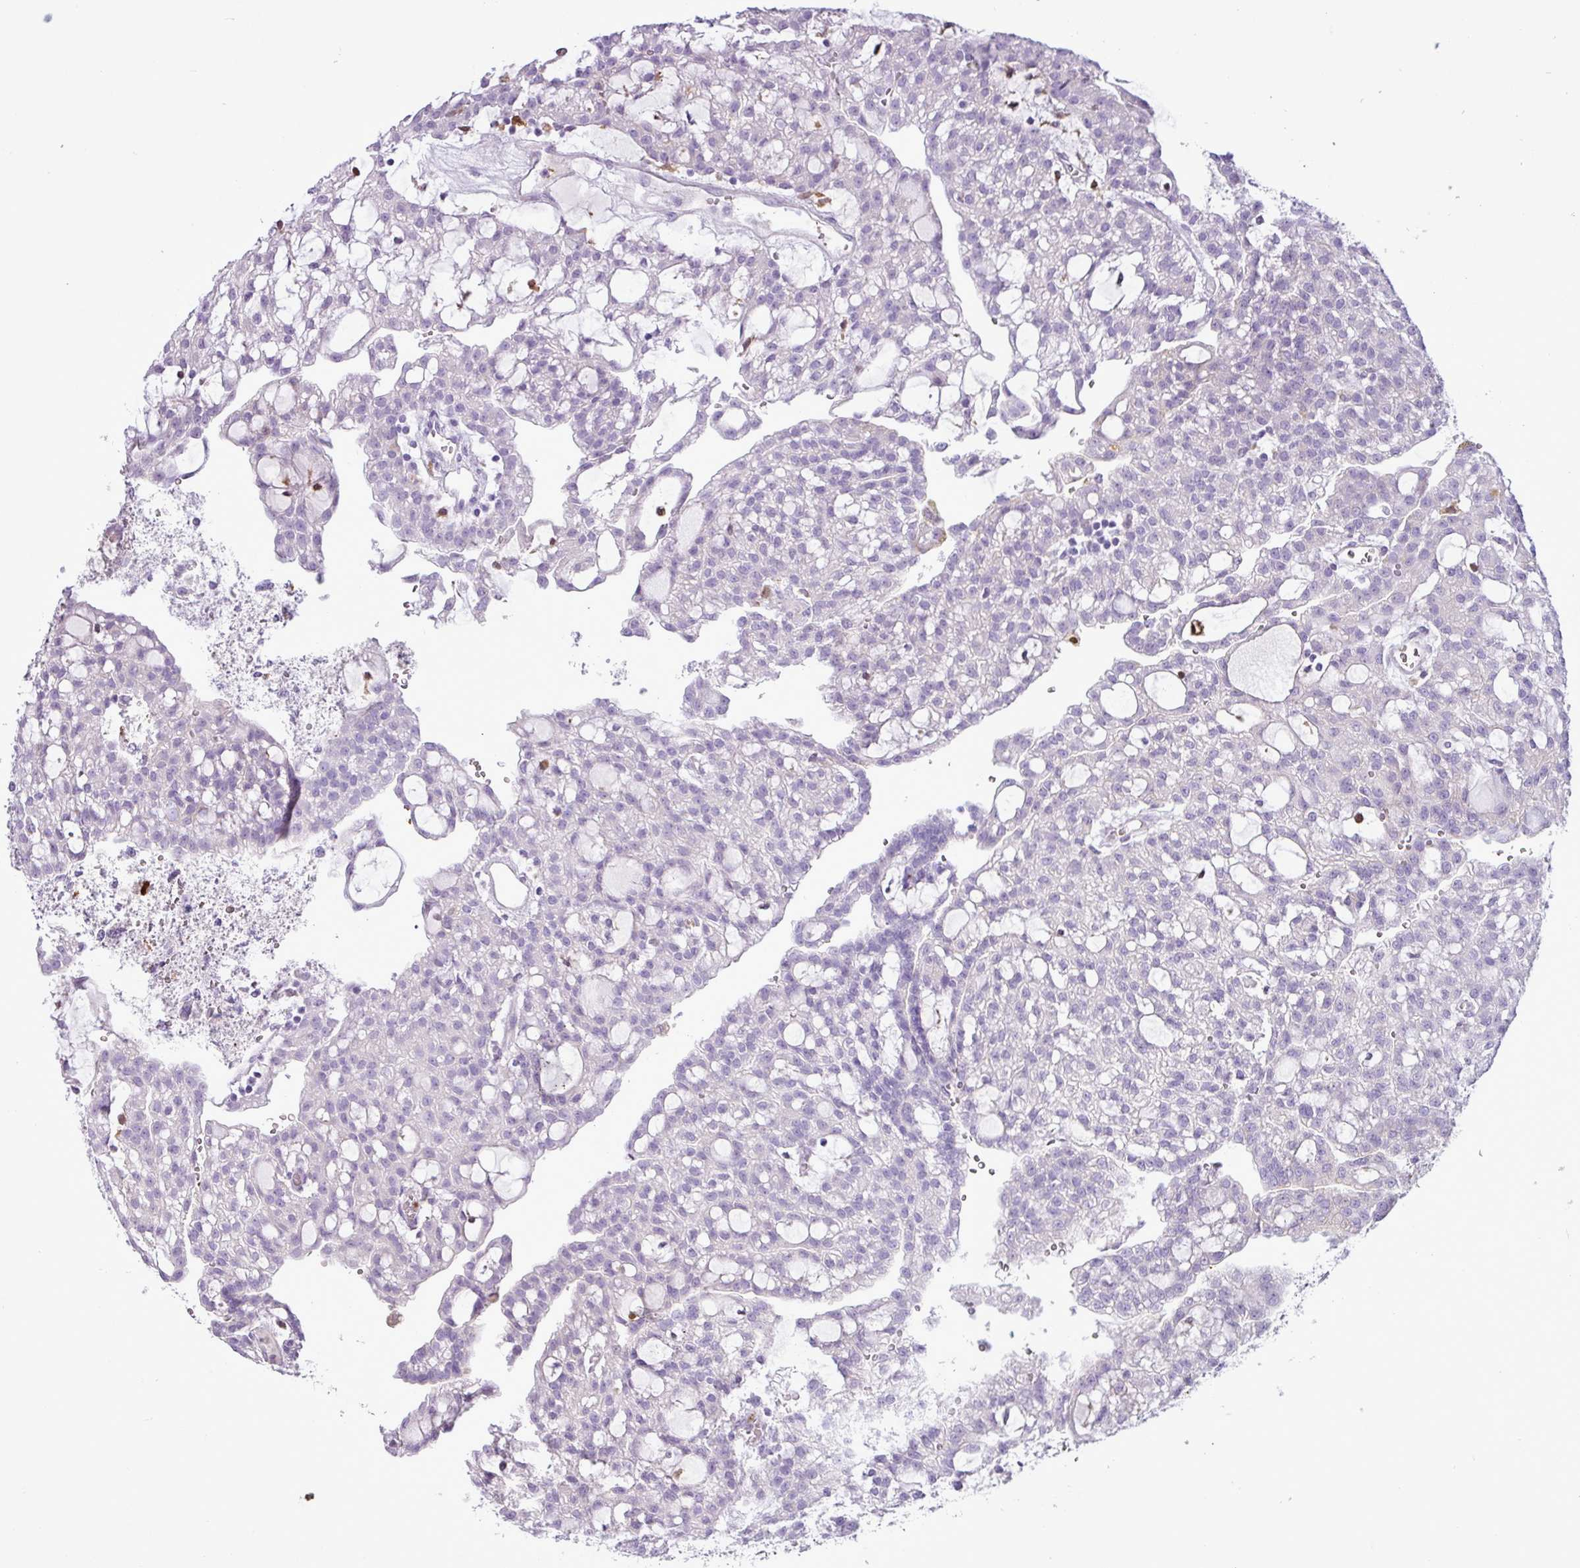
{"staining": {"intensity": "negative", "quantity": "none", "location": "none"}, "tissue": "renal cancer", "cell_type": "Tumor cells", "image_type": "cancer", "snomed": [{"axis": "morphology", "description": "Adenocarcinoma, NOS"}, {"axis": "topography", "description": "Kidney"}], "caption": "Tumor cells are negative for brown protein staining in adenocarcinoma (renal).", "gene": "TMEM200C", "patient": {"sex": "male", "age": 63}}